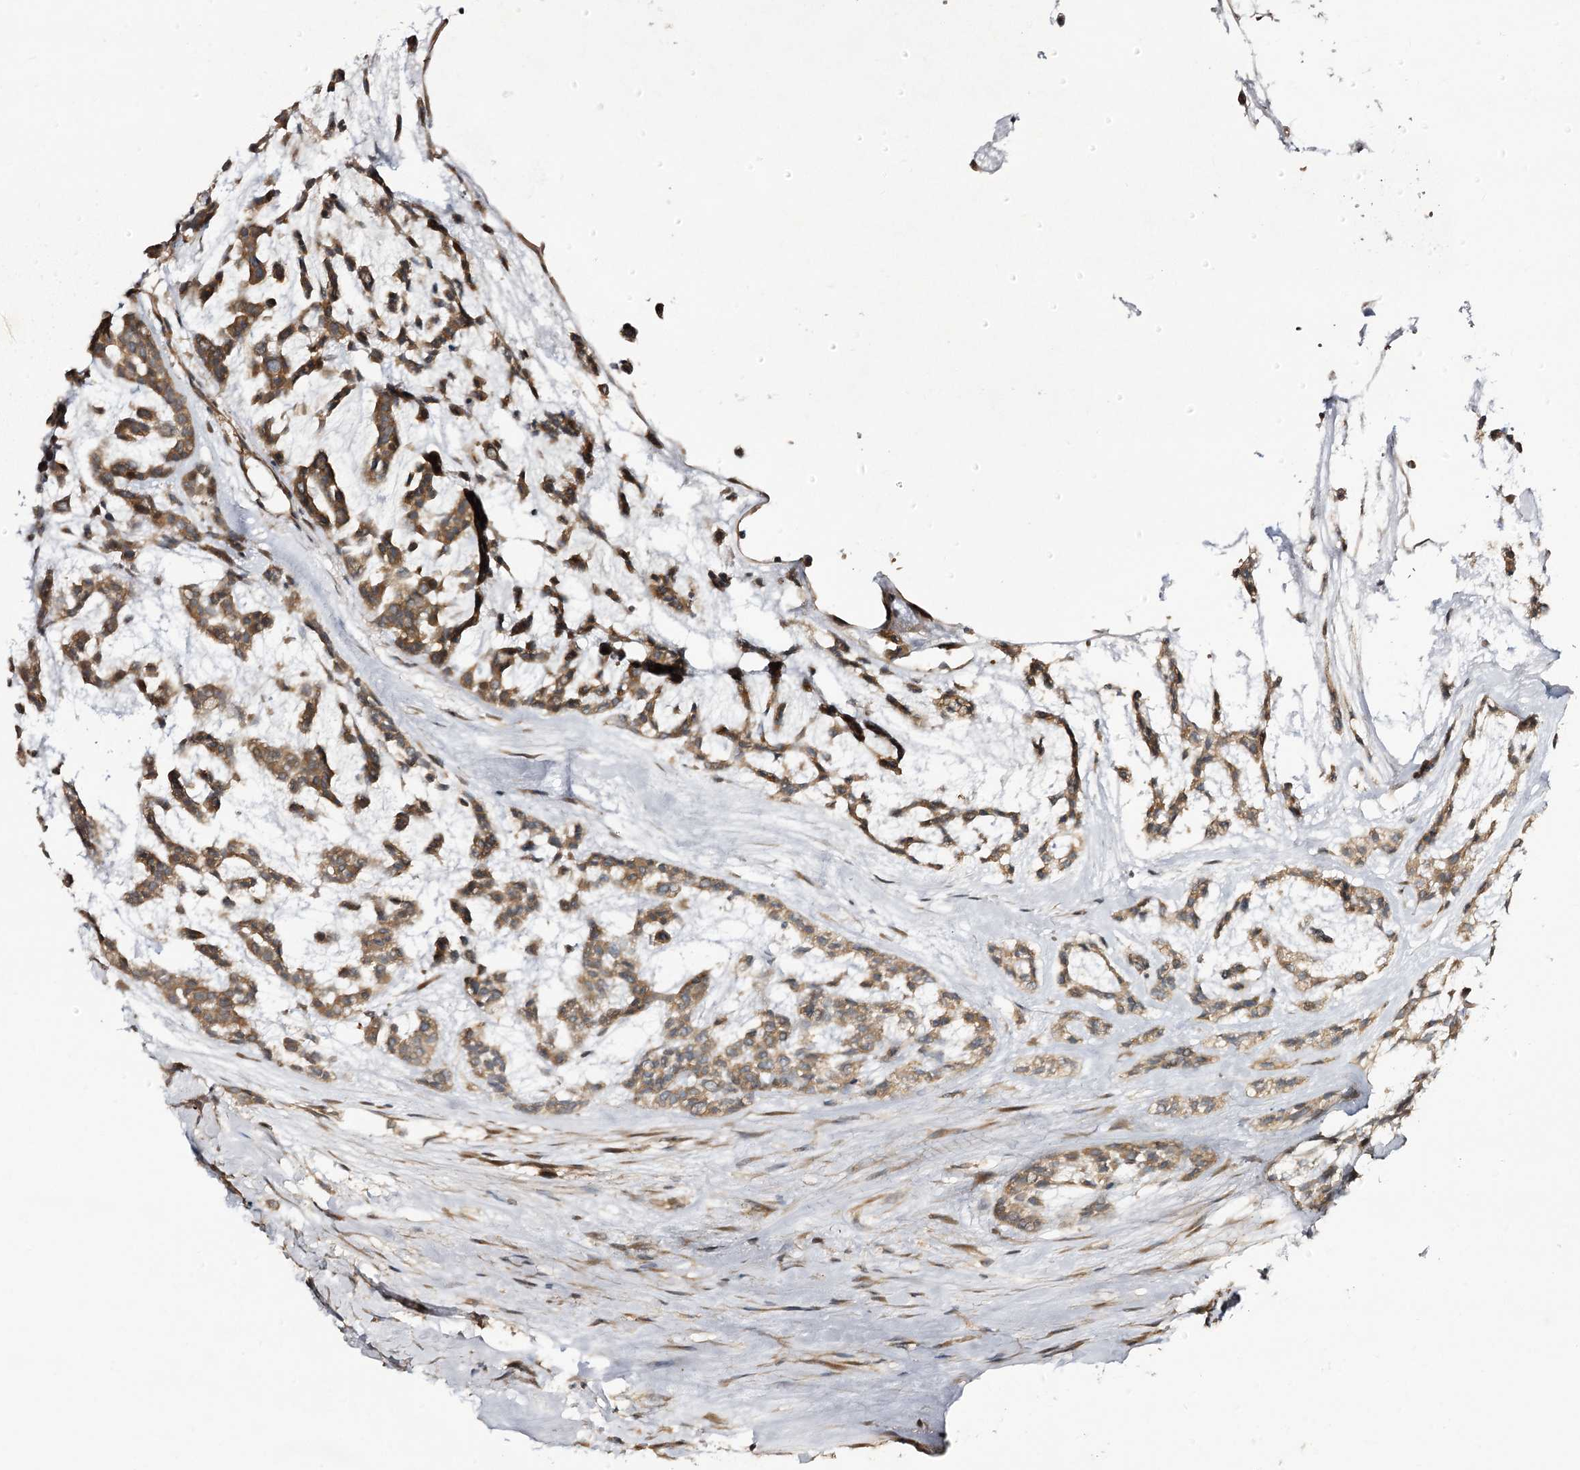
{"staining": {"intensity": "moderate", "quantity": ">75%", "location": "cytoplasmic/membranous"}, "tissue": "head and neck cancer", "cell_type": "Tumor cells", "image_type": "cancer", "snomed": [{"axis": "morphology", "description": "Adenocarcinoma, NOS"}, {"axis": "morphology", "description": "Adenoma, NOS"}, {"axis": "topography", "description": "Head-Neck"}], "caption": "Moderate cytoplasmic/membranous expression for a protein is identified in approximately >75% of tumor cells of adenoma (head and neck) using immunohistochemistry (IHC).", "gene": "C11orf80", "patient": {"sex": "female", "age": 55}}